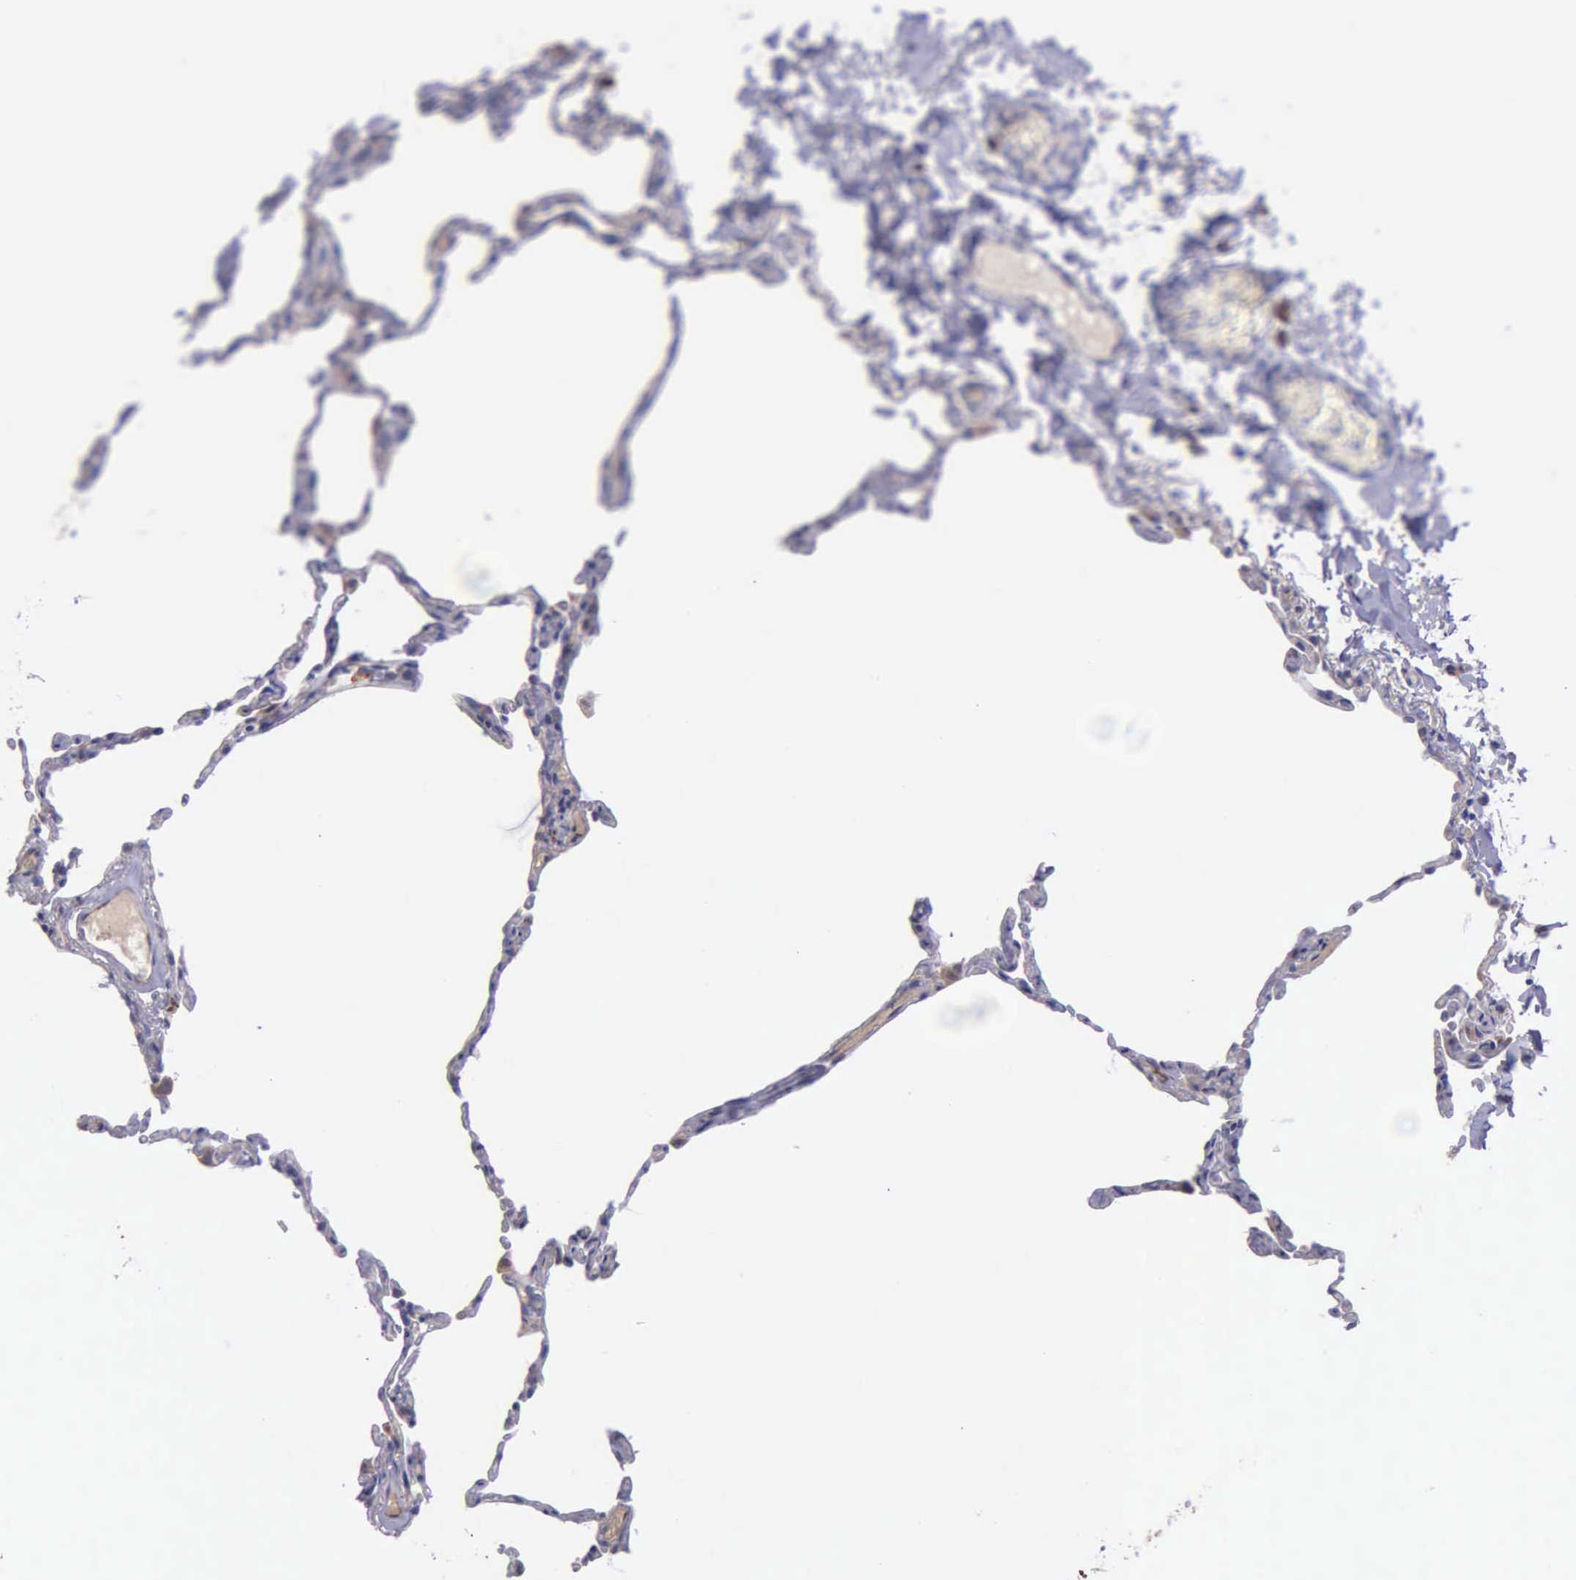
{"staining": {"intensity": "negative", "quantity": "none", "location": "none"}, "tissue": "lung", "cell_type": "Alveolar cells", "image_type": "normal", "snomed": [{"axis": "morphology", "description": "Normal tissue, NOS"}, {"axis": "topography", "description": "Lung"}], "caption": "An immunohistochemistry (IHC) photomicrograph of normal lung is shown. There is no staining in alveolar cells of lung. Nuclei are stained in blue.", "gene": "ZC3H12B", "patient": {"sex": "female", "age": 75}}